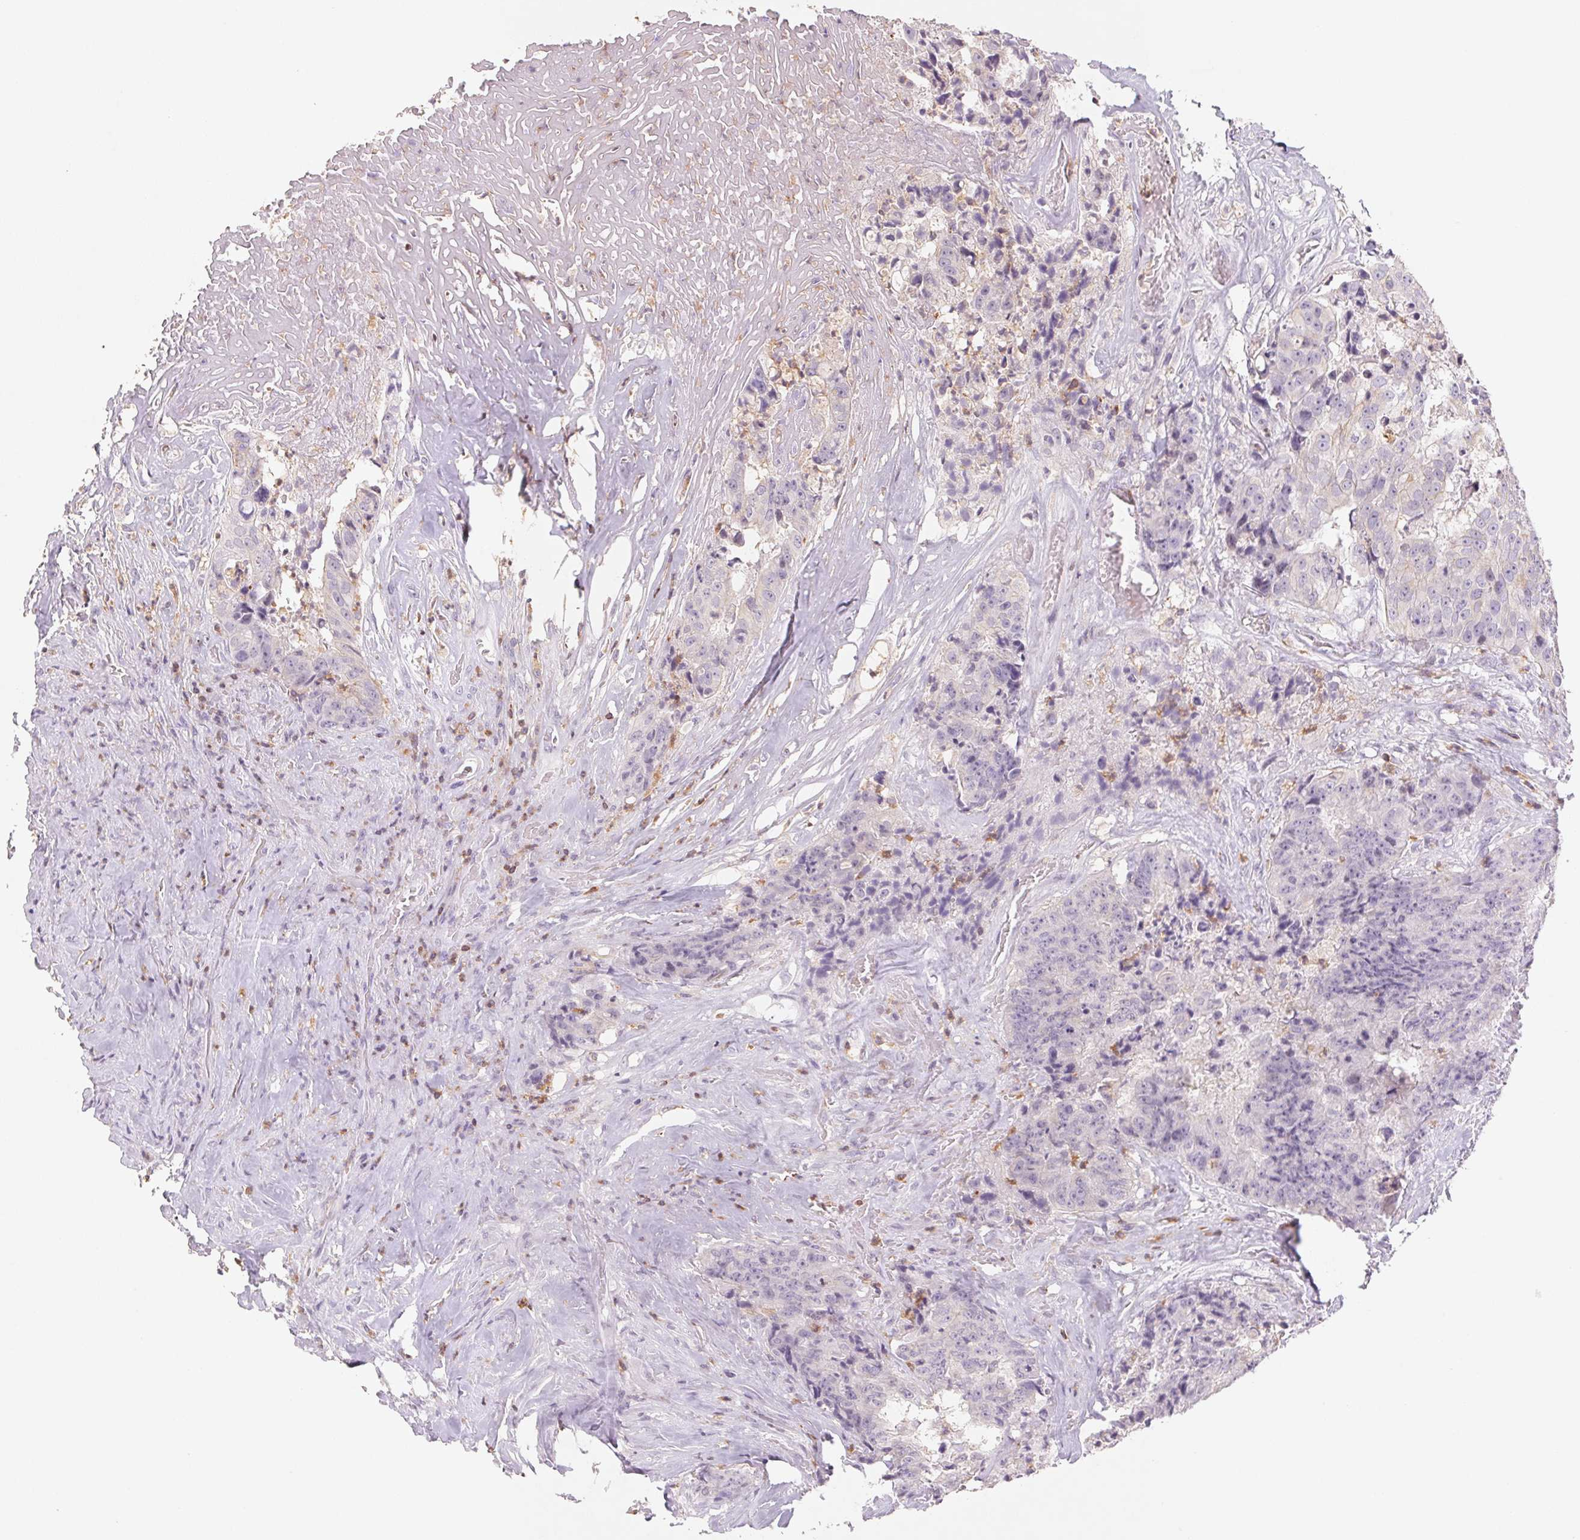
{"staining": {"intensity": "negative", "quantity": "none", "location": "none"}, "tissue": "colorectal cancer", "cell_type": "Tumor cells", "image_type": "cancer", "snomed": [{"axis": "morphology", "description": "Adenocarcinoma, NOS"}, {"axis": "topography", "description": "Rectum"}], "caption": "Colorectal adenocarcinoma was stained to show a protein in brown. There is no significant expression in tumor cells. (DAB (3,3'-diaminobenzidine) immunohistochemistry (IHC) visualized using brightfield microscopy, high magnification).", "gene": "KIF26A", "patient": {"sex": "female", "age": 62}}